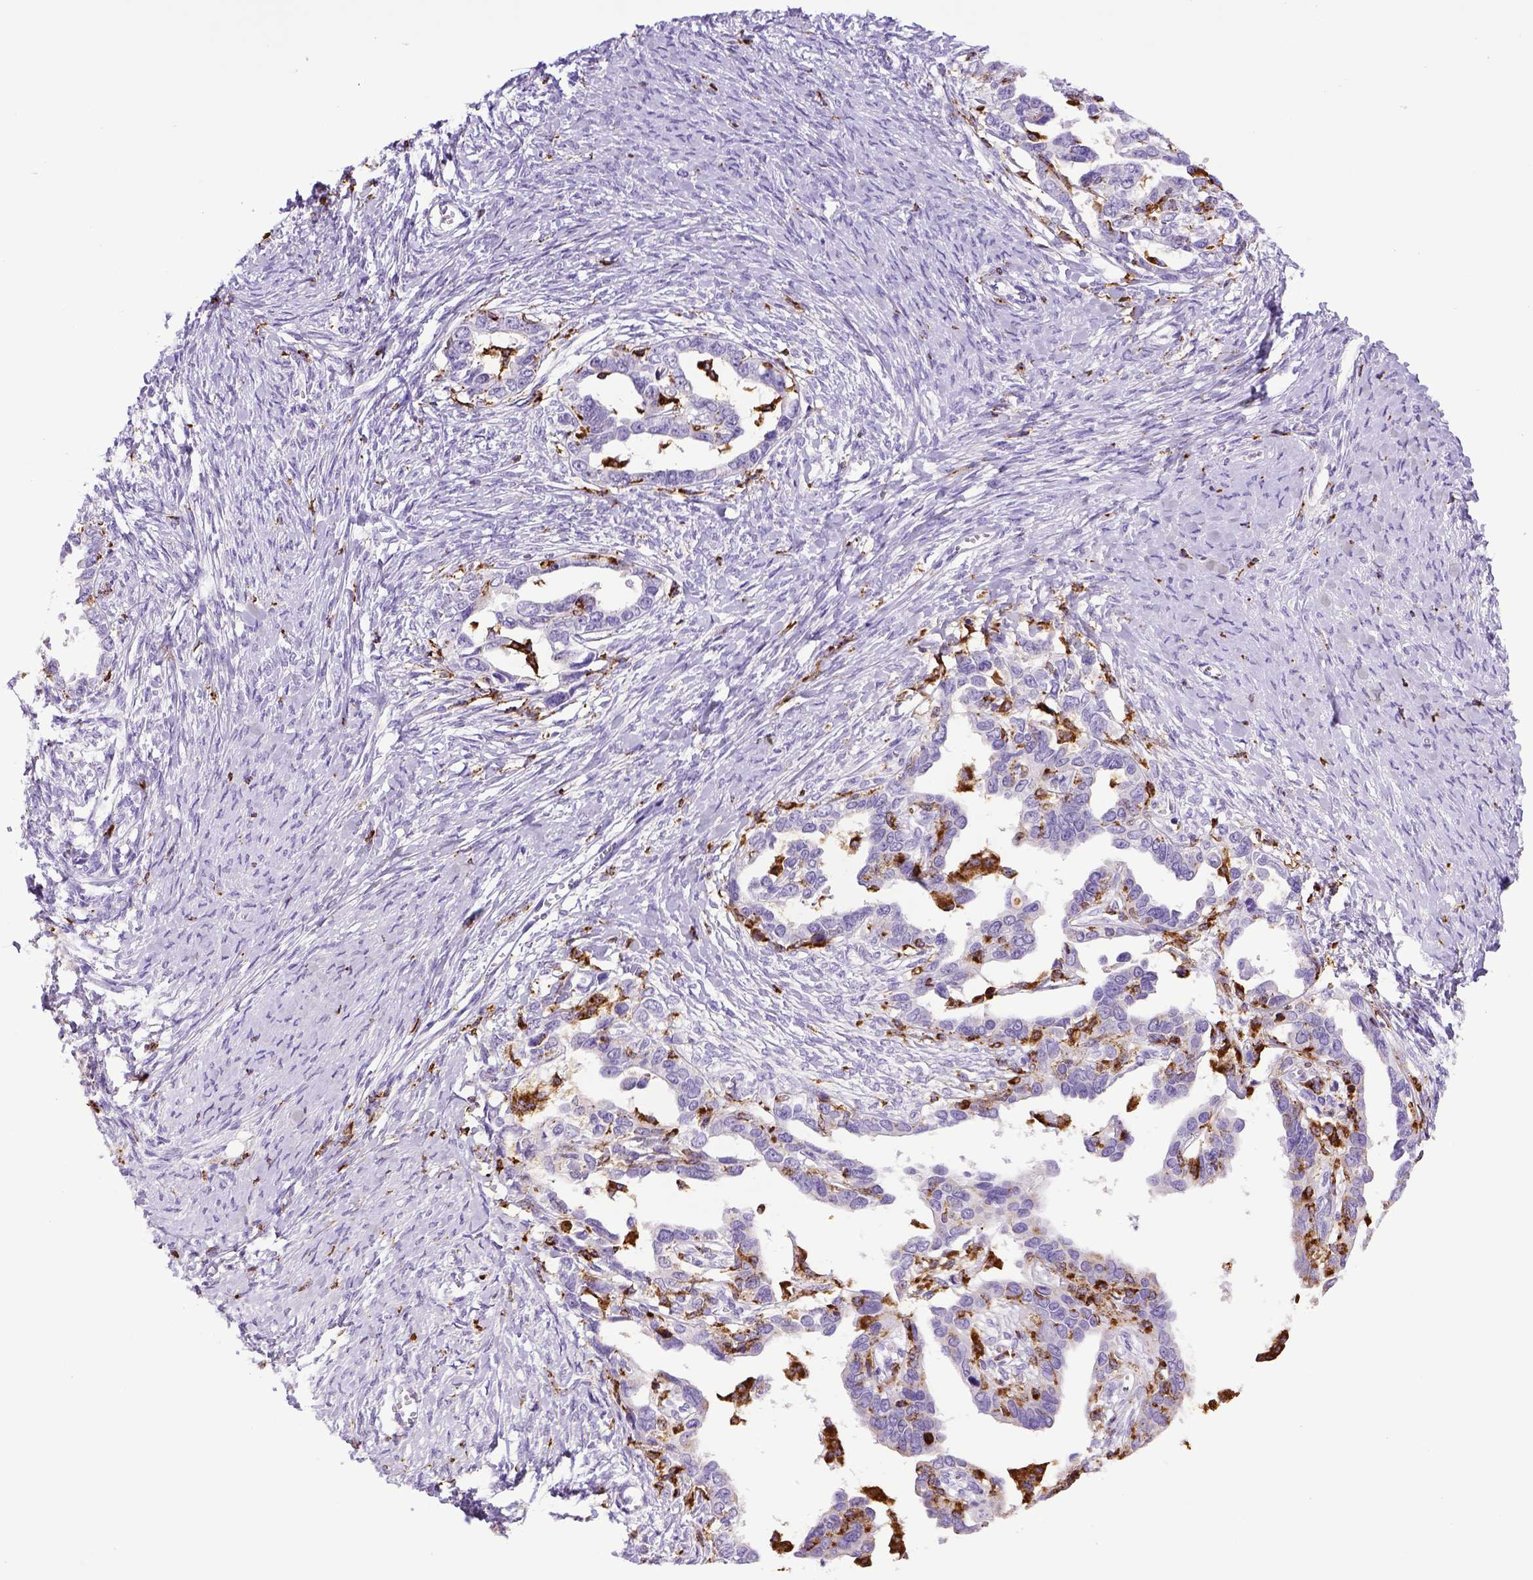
{"staining": {"intensity": "negative", "quantity": "none", "location": "none"}, "tissue": "ovarian cancer", "cell_type": "Tumor cells", "image_type": "cancer", "snomed": [{"axis": "morphology", "description": "Cystadenocarcinoma, serous, NOS"}, {"axis": "topography", "description": "Ovary"}], "caption": "The histopathology image exhibits no staining of tumor cells in ovarian serous cystadenocarcinoma.", "gene": "CD68", "patient": {"sex": "female", "age": 69}}